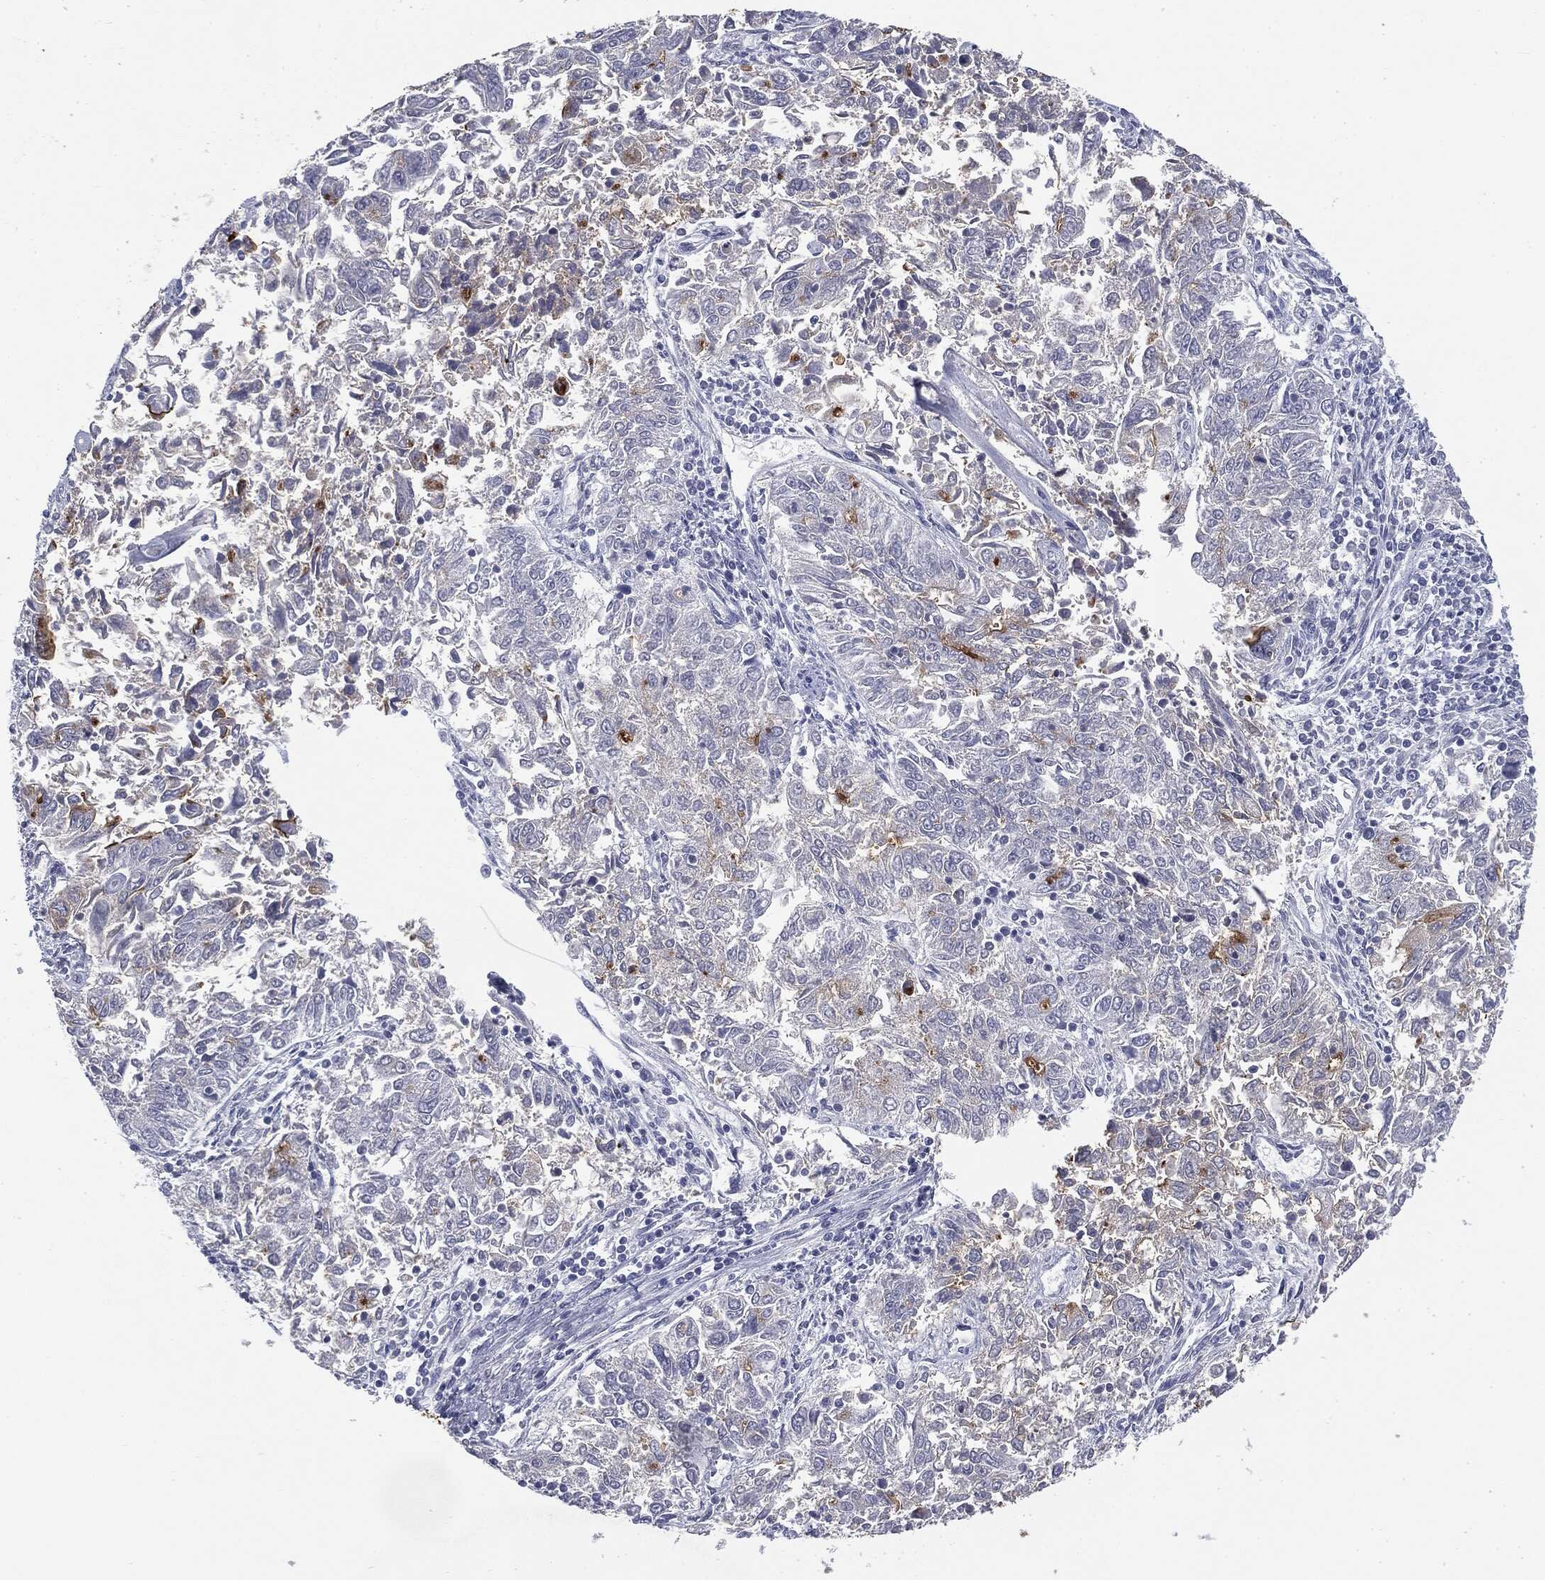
{"staining": {"intensity": "negative", "quantity": "none", "location": "none"}, "tissue": "endometrial cancer", "cell_type": "Tumor cells", "image_type": "cancer", "snomed": [{"axis": "morphology", "description": "Adenocarcinoma, NOS"}, {"axis": "topography", "description": "Endometrium"}], "caption": "There is no significant positivity in tumor cells of adenocarcinoma (endometrial).", "gene": "MUC1", "patient": {"sex": "female", "age": 42}}